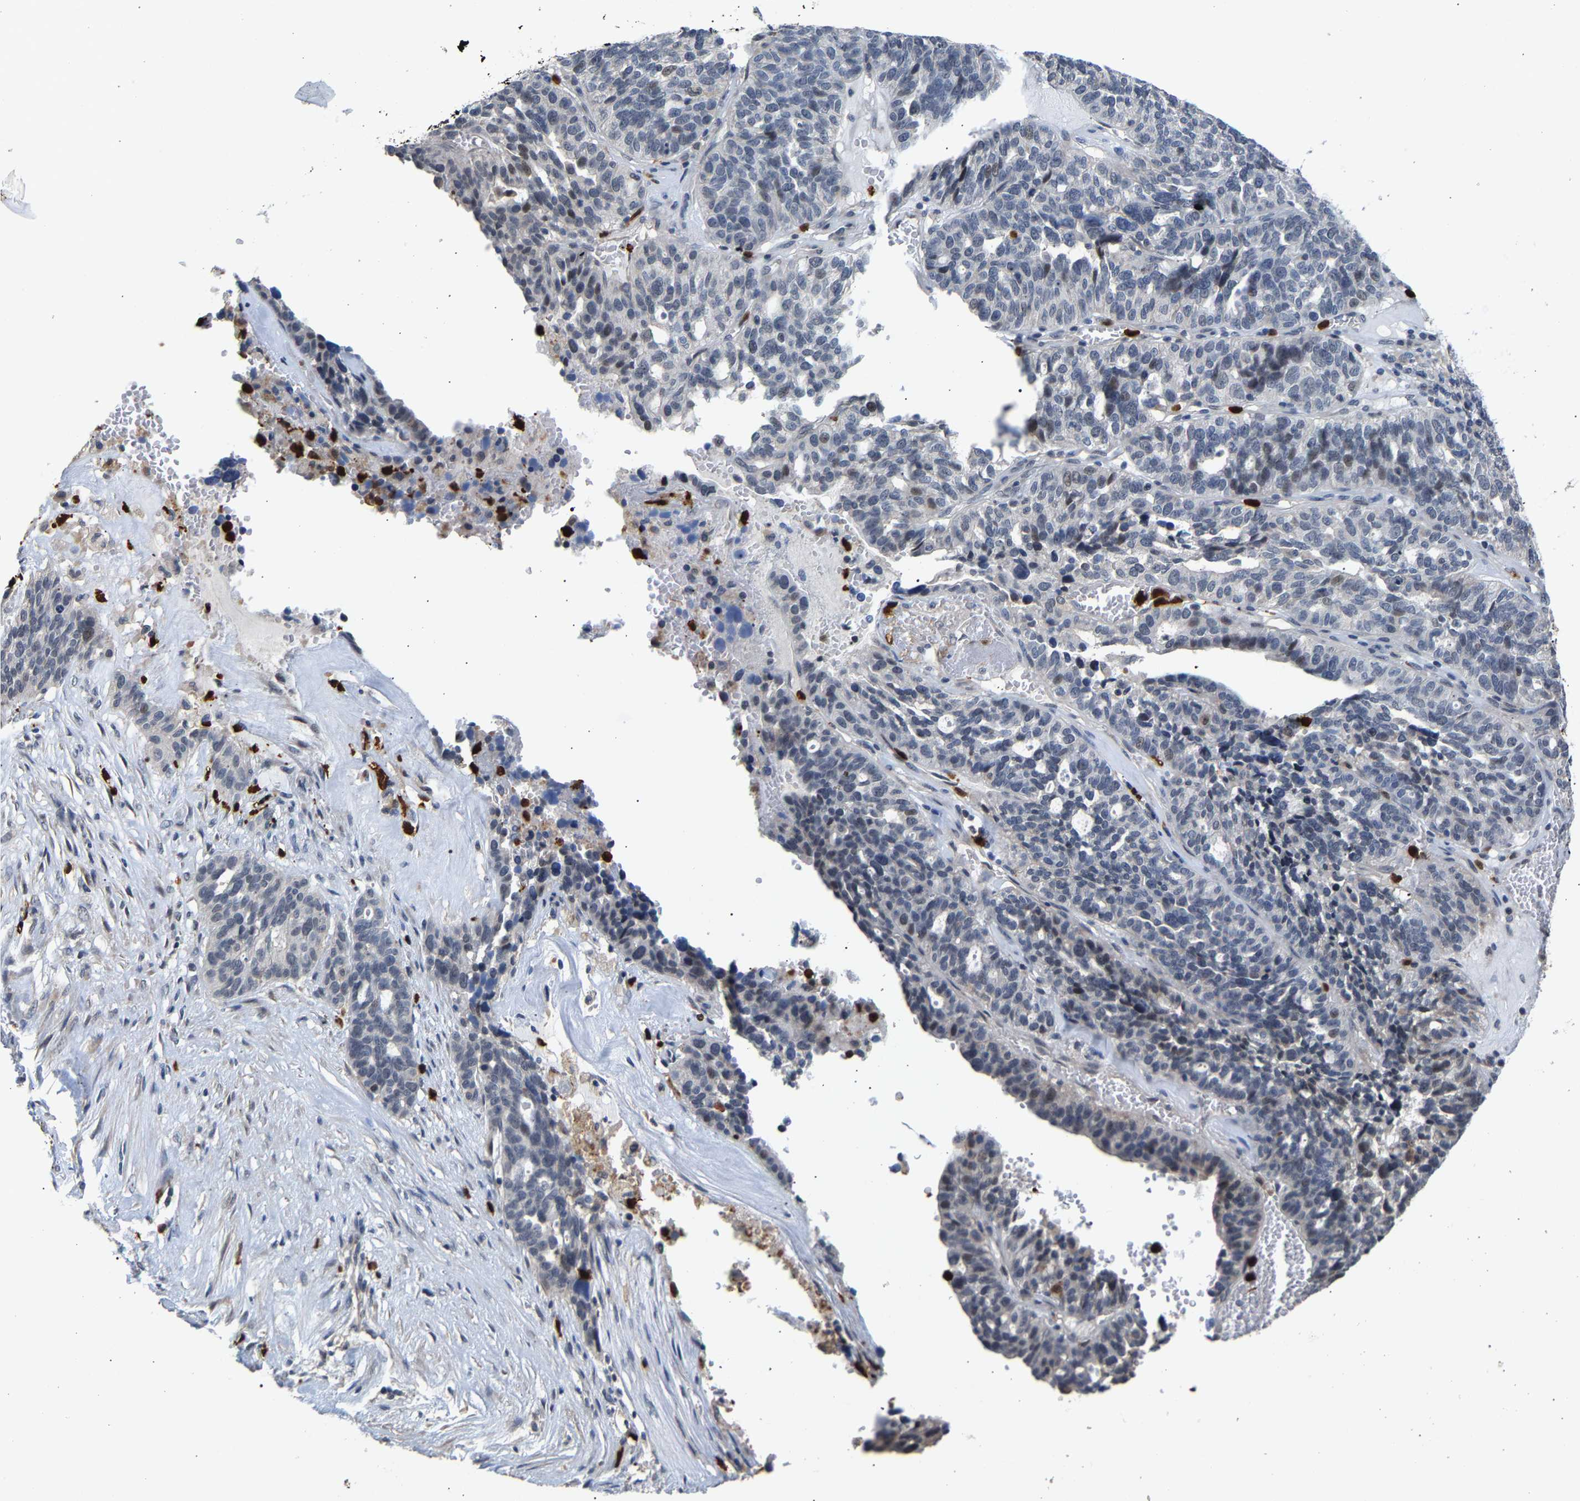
{"staining": {"intensity": "weak", "quantity": "<25%", "location": "nuclear"}, "tissue": "ovarian cancer", "cell_type": "Tumor cells", "image_type": "cancer", "snomed": [{"axis": "morphology", "description": "Cystadenocarcinoma, serous, NOS"}, {"axis": "topography", "description": "Ovary"}], "caption": "The IHC photomicrograph has no significant positivity in tumor cells of ovarian cancer (serous cystadenocarcinoma) tissue.", "gene": "TDRD7", "patient": {"sex": "female", "age": 59}}